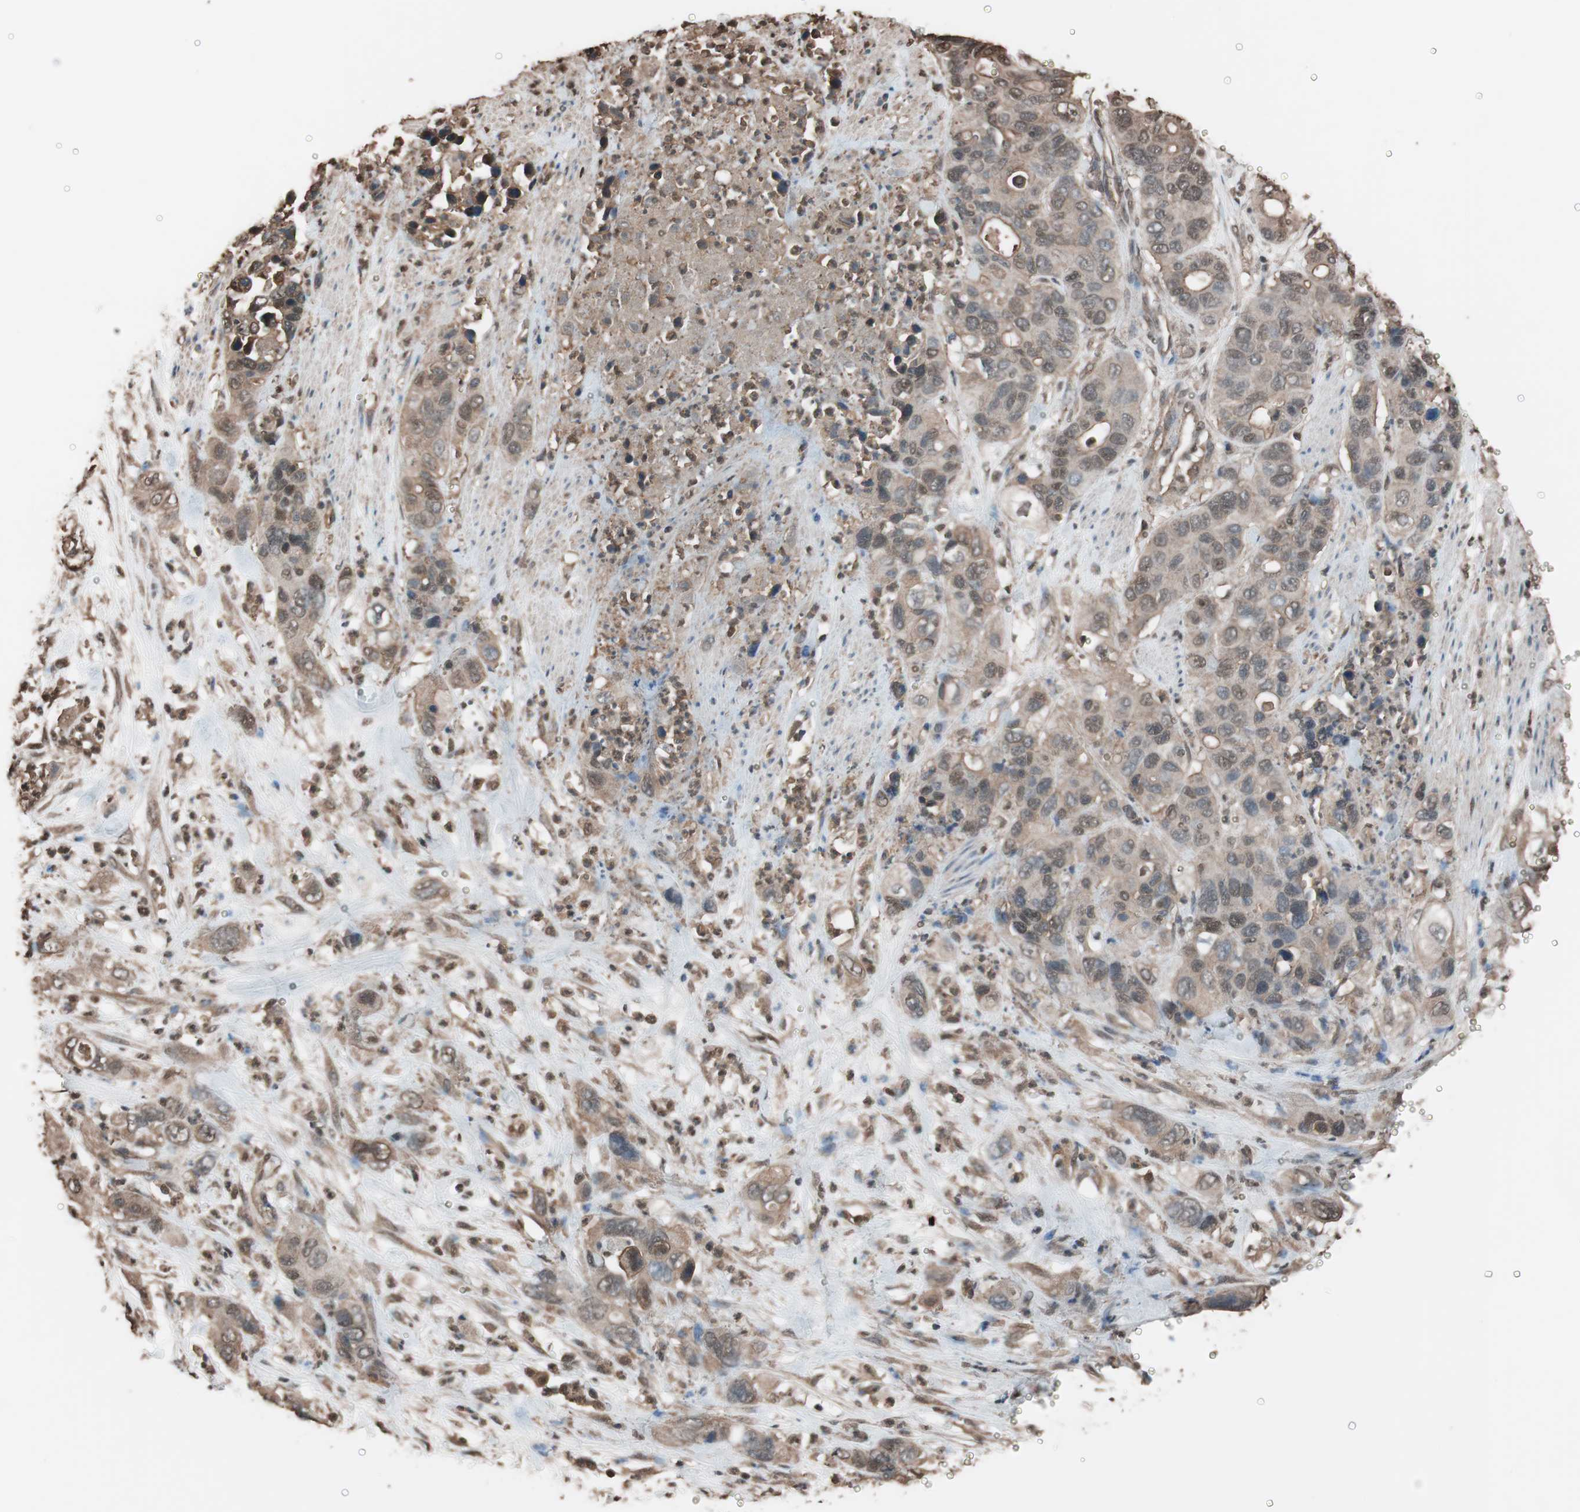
{"staining": {"intensity": "moderate", "quantity": ">75%", "location": "cytoplasmic/membranous,nuclear"}, "tissue": "pancreatic cancer", "cell_type": "Tumor cells", "image_type": "cancer", "snomed": [{"axis": "morphology", "description": "Adenocarcinoma, NOS"}, {"axis": "topography", "description": "Pancreas"}], "caption": "A photomicrograph showing moderate cytoplasmic/membranous and nuclear staining in approximately >75% of tumor cells in pancreatic cancer (adenocarcinoma), as visualized by brown immunohistochemical staining.", "gene": "CALM2", "patient": {"sex": "female", "age": 71}}